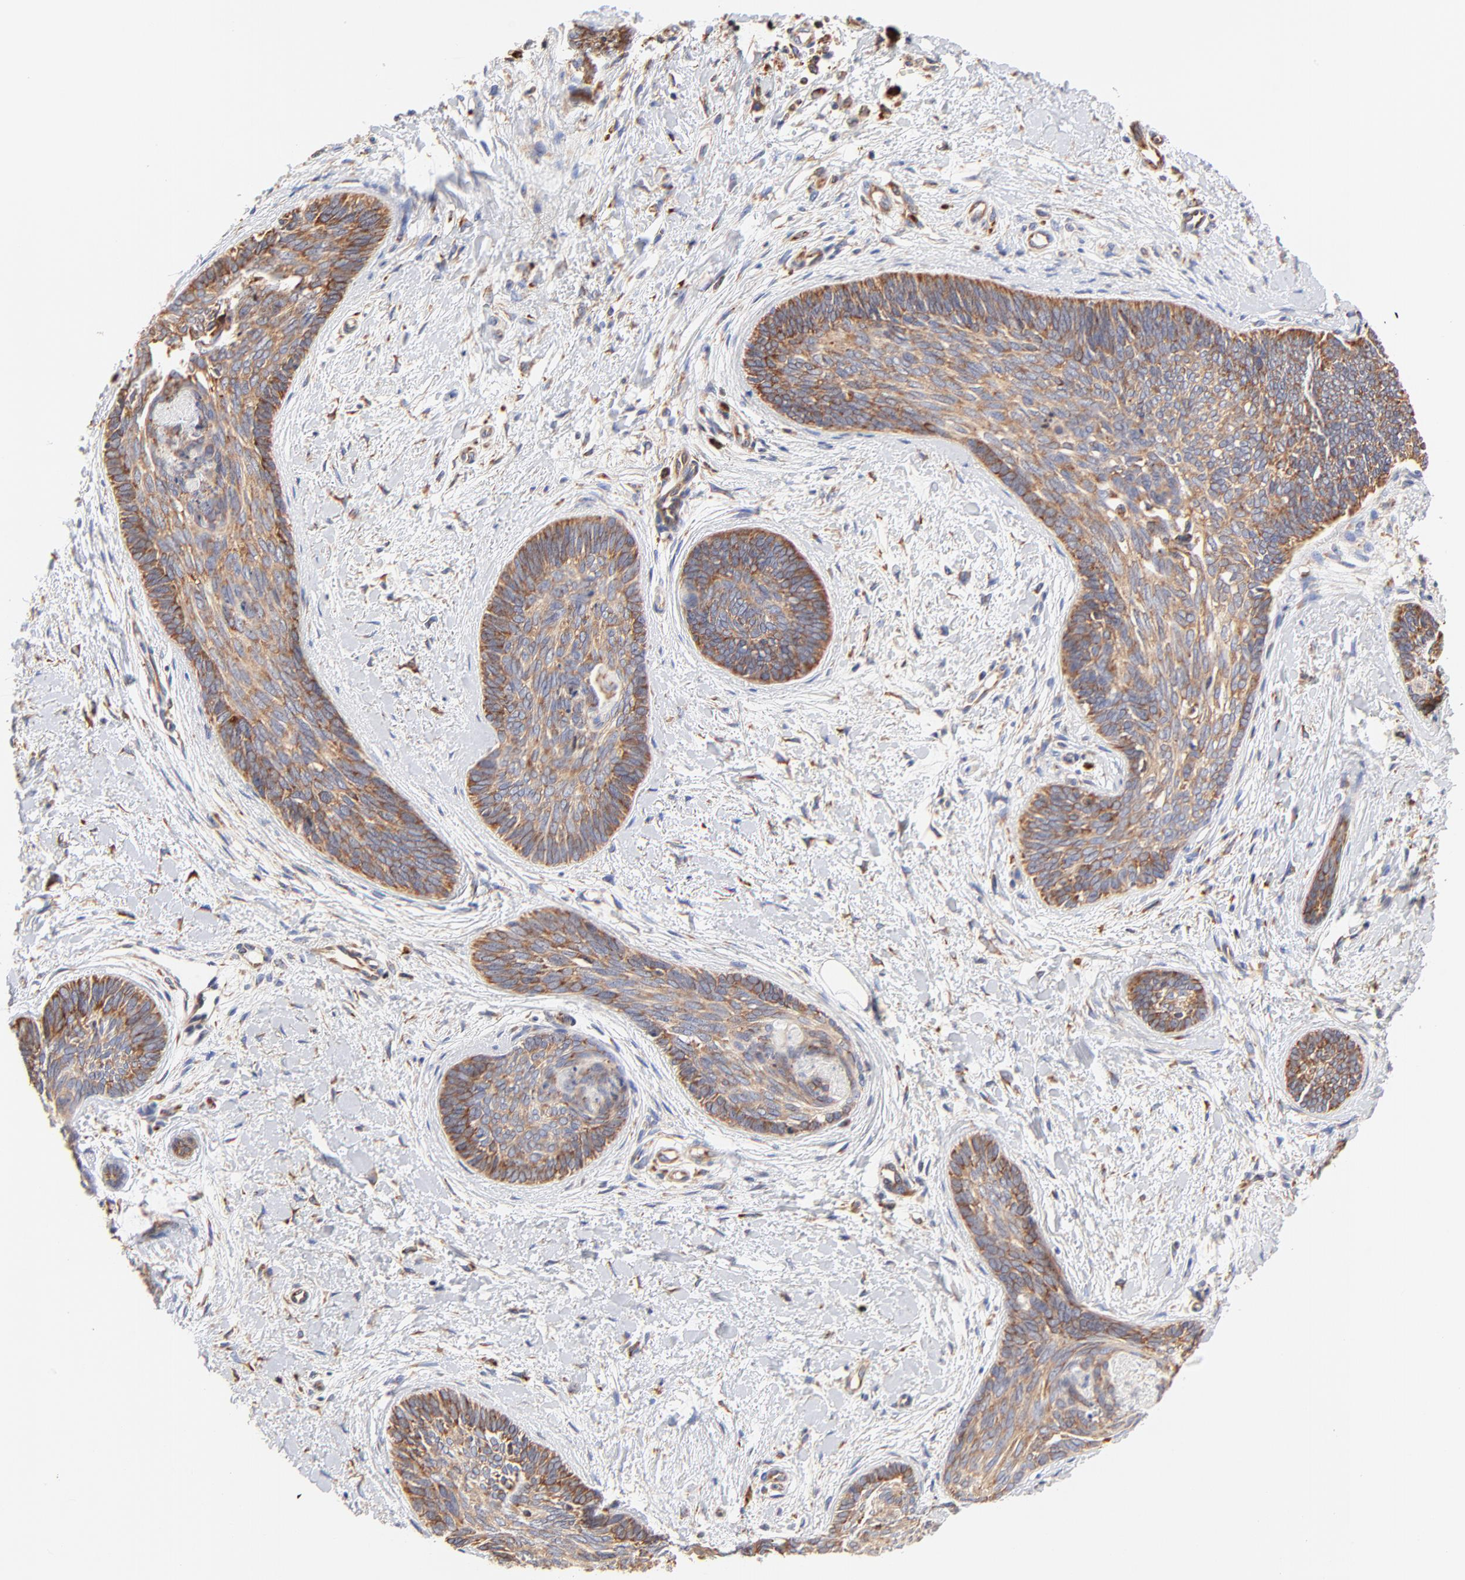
{"staining": {"intensity": "moderate", "quantity": ">75%", "location": "cytoplasmic/membranous"}, "tissue": "skin cancer", "cell_type": "Tumor cells", "image_type": "cancer", "snomed": [{"axis": "morphology", "description": "Basal cell carcinoma"}, {"axis": "topography", "description": "Skin"}], "caption": "IHC (DAB (3,3'-diaminobenzidine)) staining of human basal cell carcinoma (skin) shows moderate cytoplasmic/membranous protein positivity in approximately >75% of tumor cells.", "gene": "RPL27", "patient": {"sex": "female", "age": 81}}